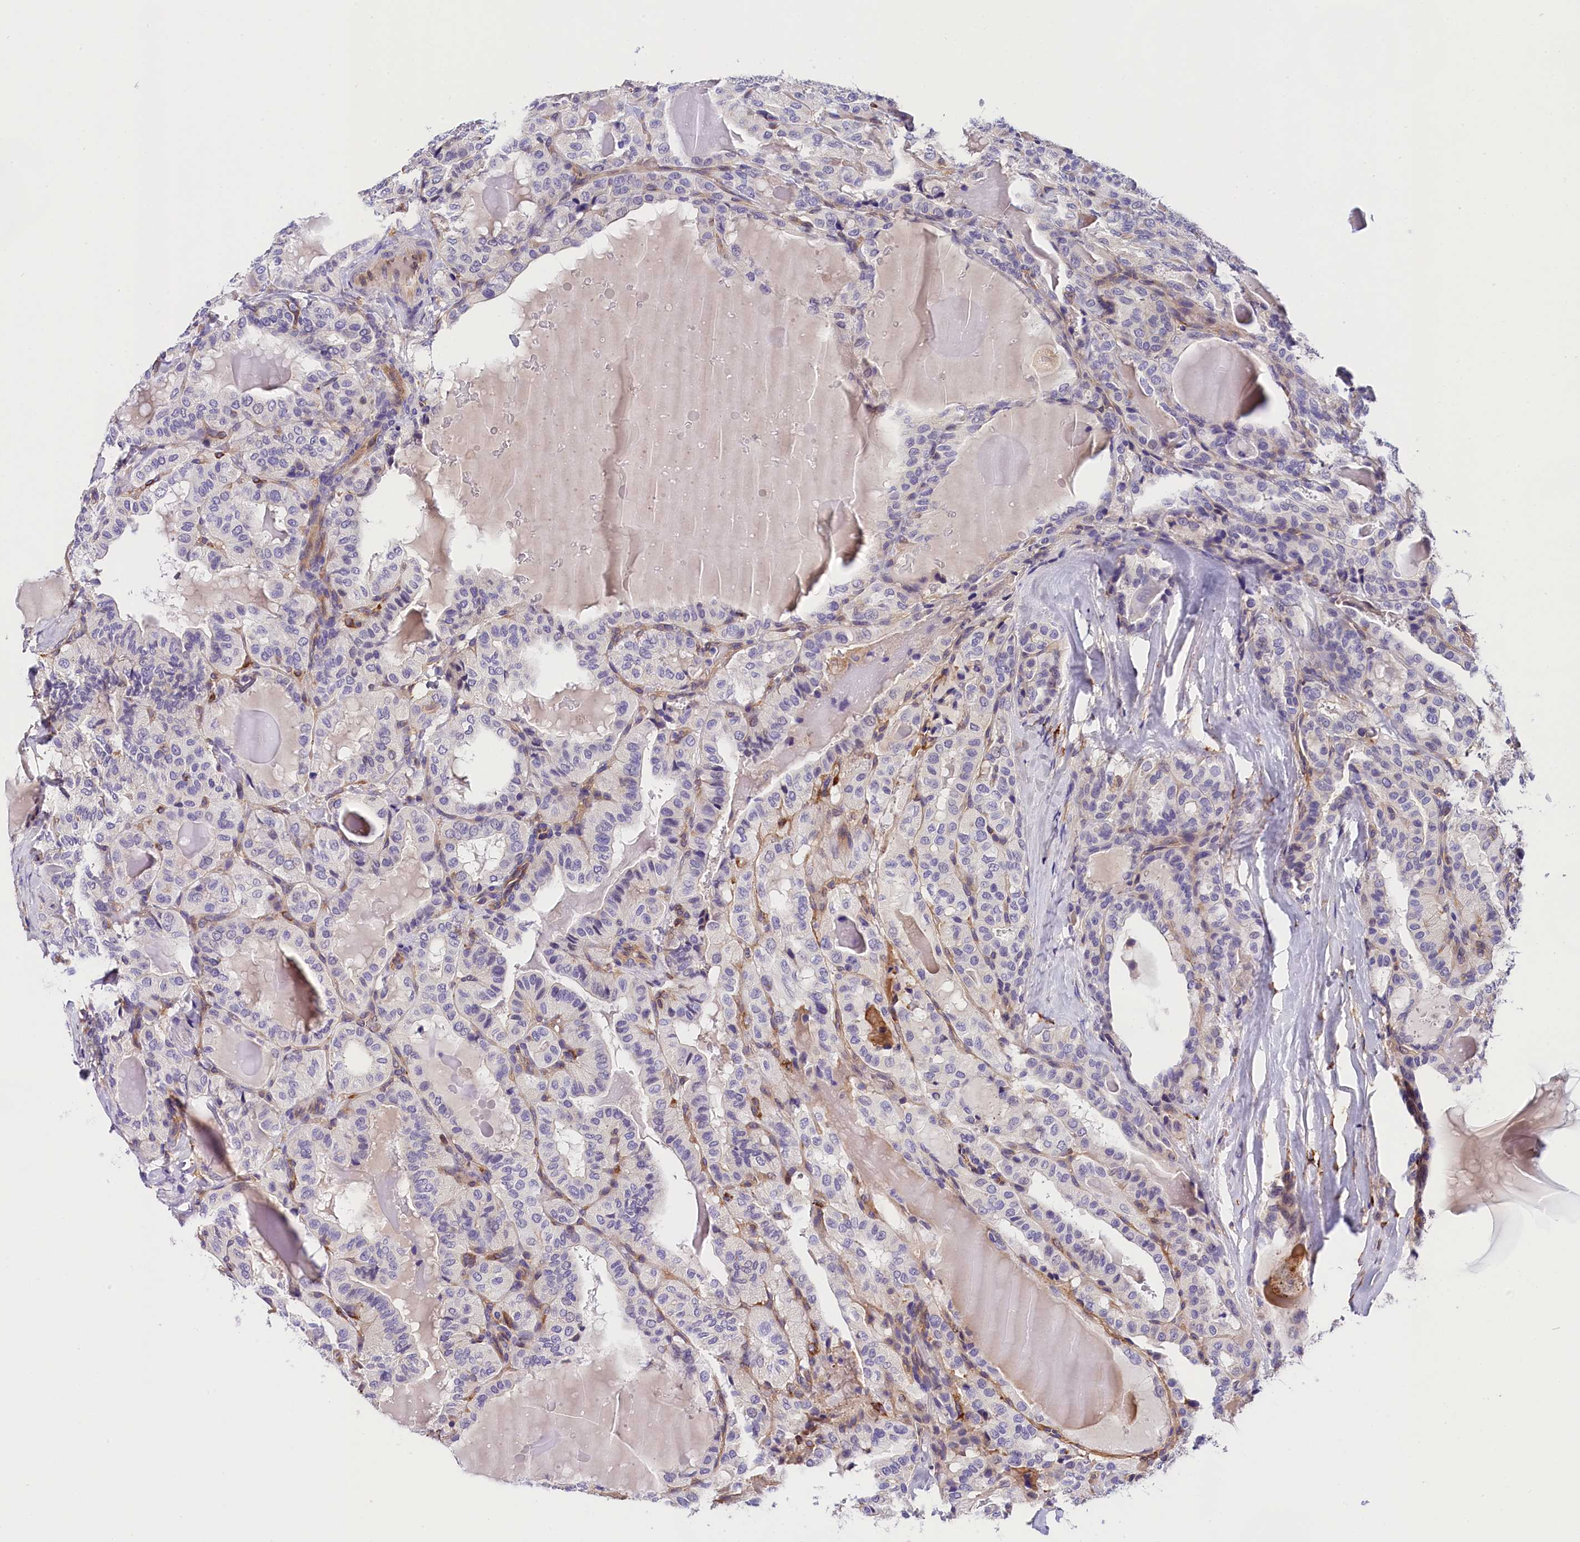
{"staining": {"intensity": "negative", "quantity": "none", "location": "none"}, "tissue": "thyroid cancer", "cell_type": "Tumor cells", "image_type": "cancer", "snomed": [{"axis": "morphology", "description": "Papillary adenocarcinoma, NOS"}, {"axis": "topography", "description": "Thyroid gland"}], "caption": "Tumor cells show no significant protein positivity in thyroid papillary adenocarcinoma.", "gene": "OAS3", "patient": {"sex": "male", "age": 77}}